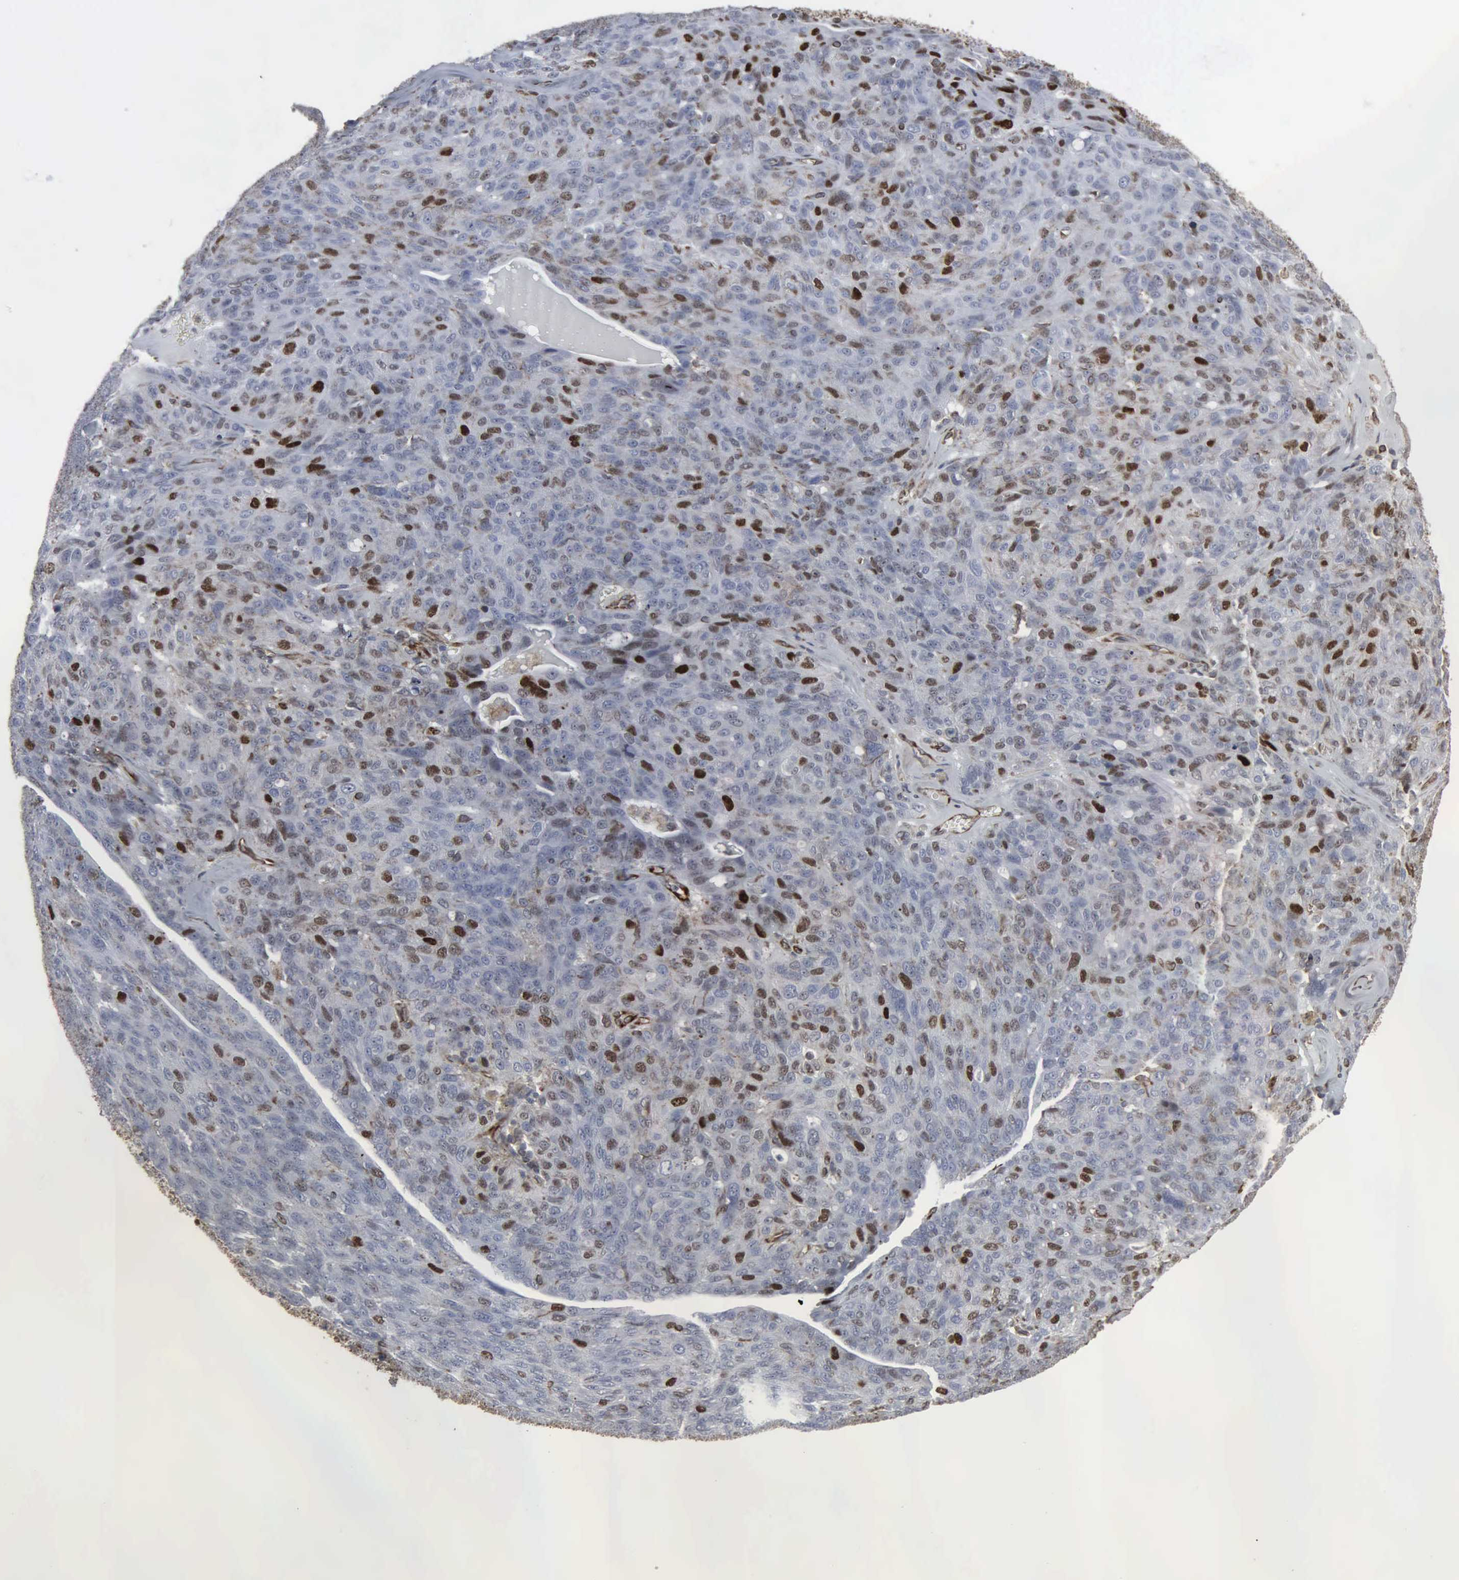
{"staining": {"intensity": "moderate", "quantity": "<25%", "location": "nuclear"}, "tissue": "ovarian cancer", "cell_type": "Tumor cells", "image_type": "cancer", "snomed": [{"axis": "morphology", "description": "Carcinoma, endometroid"}, {"axis": "topography", "description": "Ovary"}], "caption": "Tumor cells reveal low levels of moderate nuclear expression in approximately <25% of cells in endometroid carcinoma (ovarian). (Brightfield microscopy of DAB IHC at high magnification).", "gene": "CCNE1", "patient": {"sex": "female", "age": 60}}